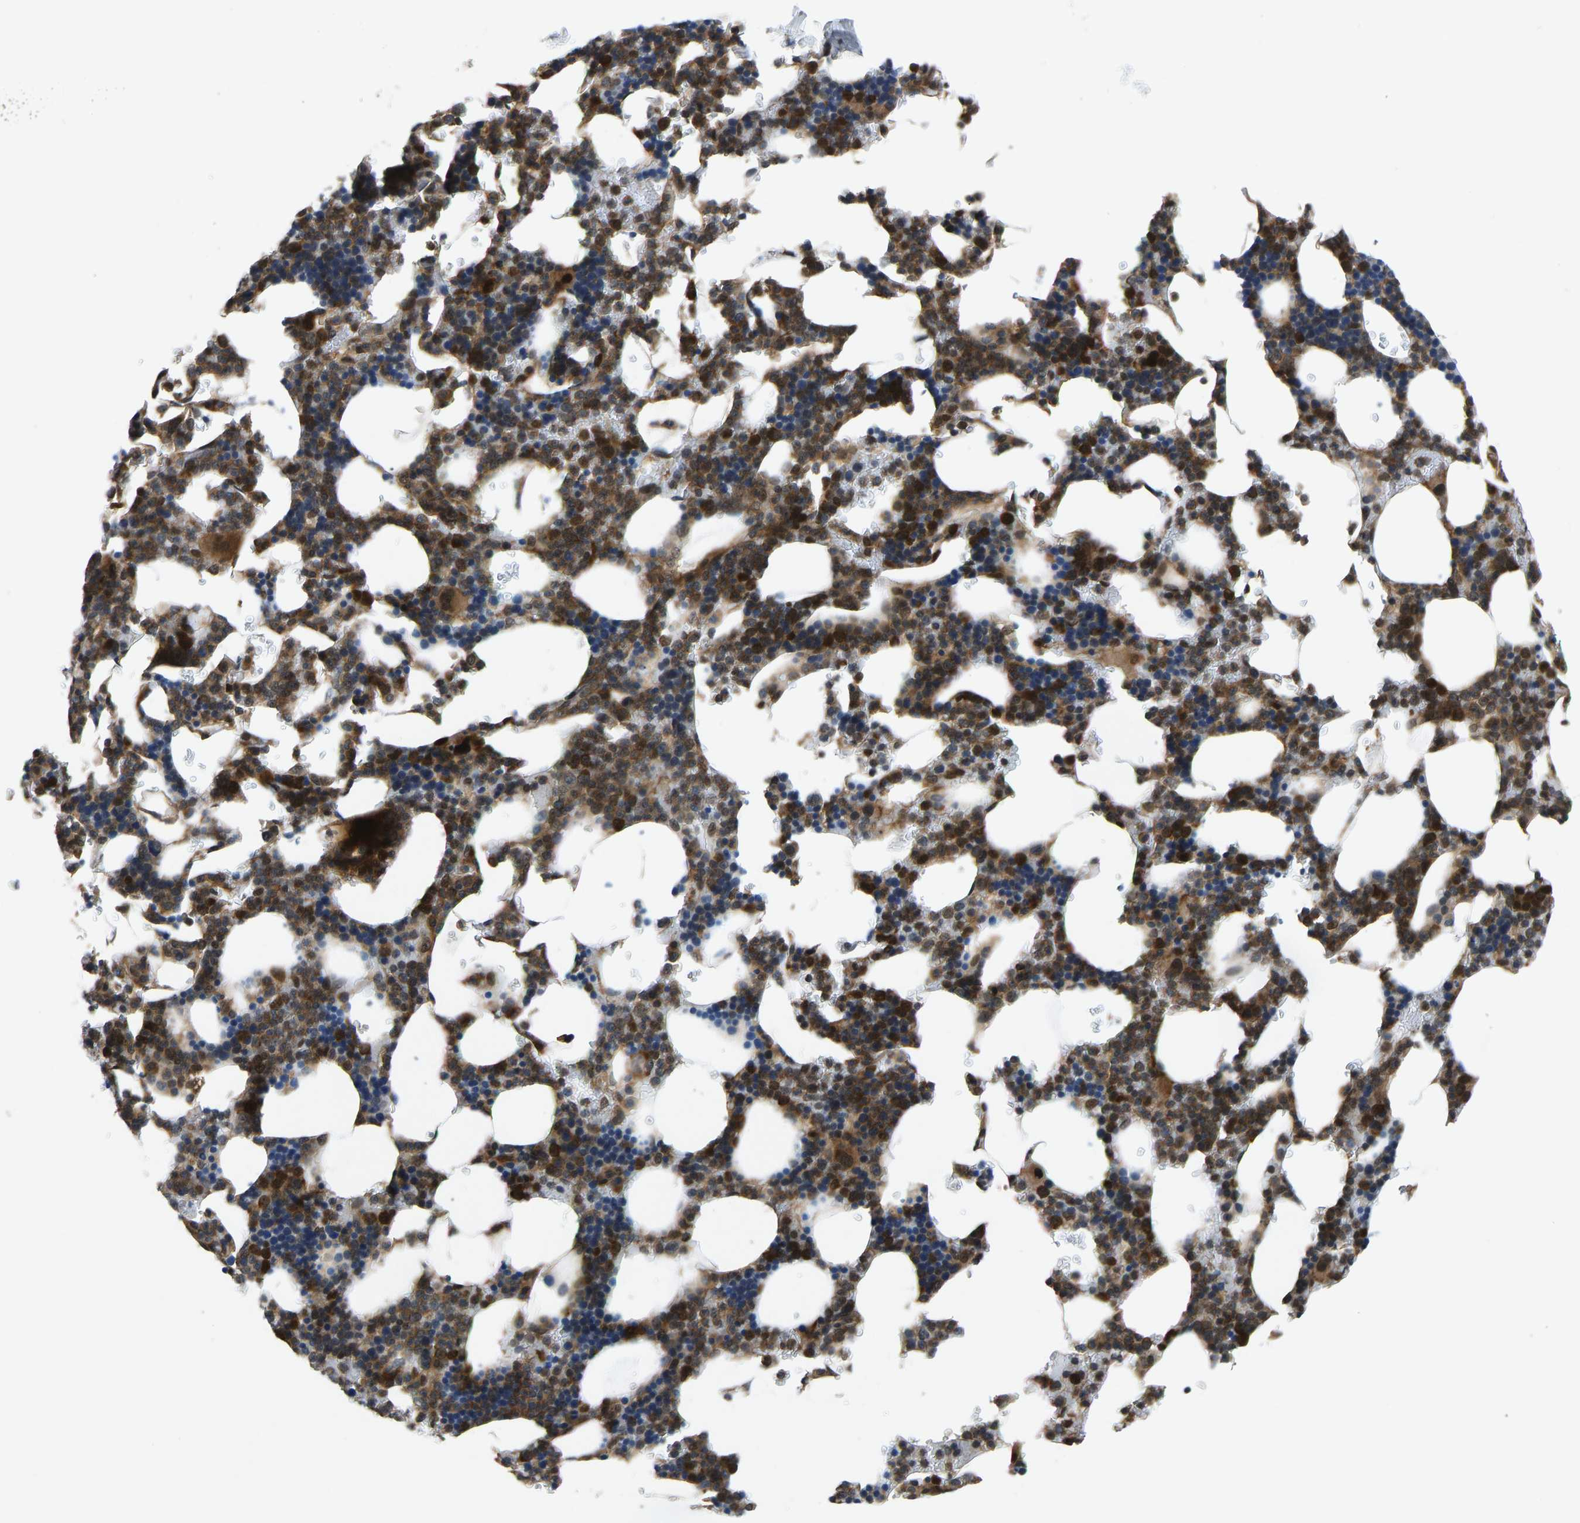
{"staining": {"intensity": "strong", "quantity": ">75%", "location": "cytoplasmic/membranous"}, "tissue": "bone marrow", "cell_type": "Hematopoietic cells", "image_type": "normal", "snomed": [{"axis": "morphology", "description": "Normal tissue, NOS"}, {"axis": "topography", "description": "Bone marrow"}], "caption": "Immunohistochemistry of normal bone marrow shows high levels of strong cytoplasmic/membranous staining in approximately >75% of hematopoietic cells. (DAB (3,3'-diaminobenzidine) IHC with brightfield microscopy, high magnification).", "gene": "RLIM", "patient": {"sex": "female", "age": 81}}